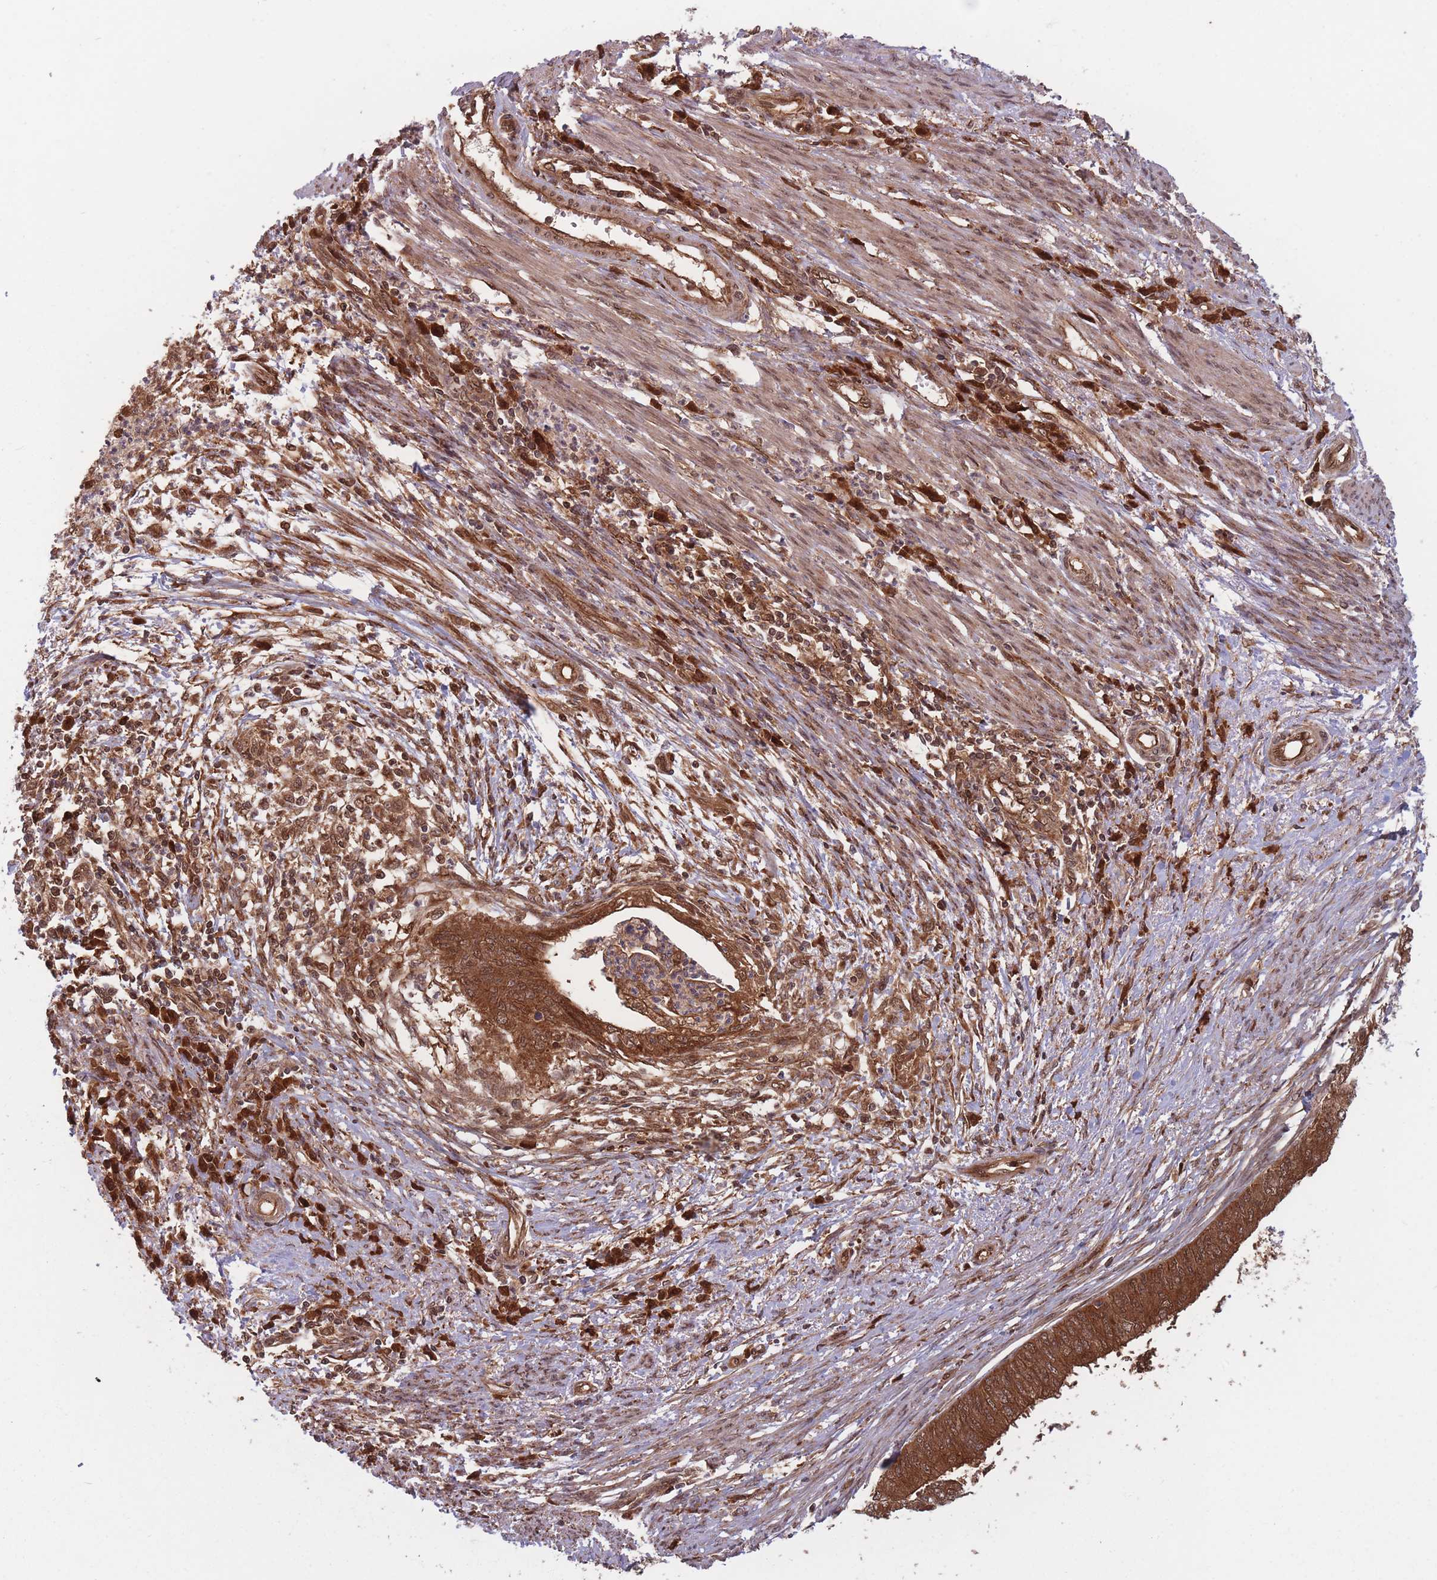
{"staining": {"intensity": "strong", "quantity": ">75%", "location": "cytoplasmic/membranous,nuclear"}, "tissue": "endometrial cancer", "cell_type": "Tumor cells", "image_type": "cancer", "snomed": [{"axis": "morphology", "description": "Adenocarcinoma, NOS"}, {"axis": "topography", "description": "Endometrium"}], "caption": "A high-resolution micrograph shows immunohistochemistry staining of endometrial cancer, which reveals strong cytoplasmic/membranous and nuclear expression in approximately >75% of tumor cells. Using DAB (brown) and hematoxylin (blue) stains, captured at high magnification using brightfield microscopy.", "gene": "PODXL2", "patient": {"sex": "female", "age": 68}}